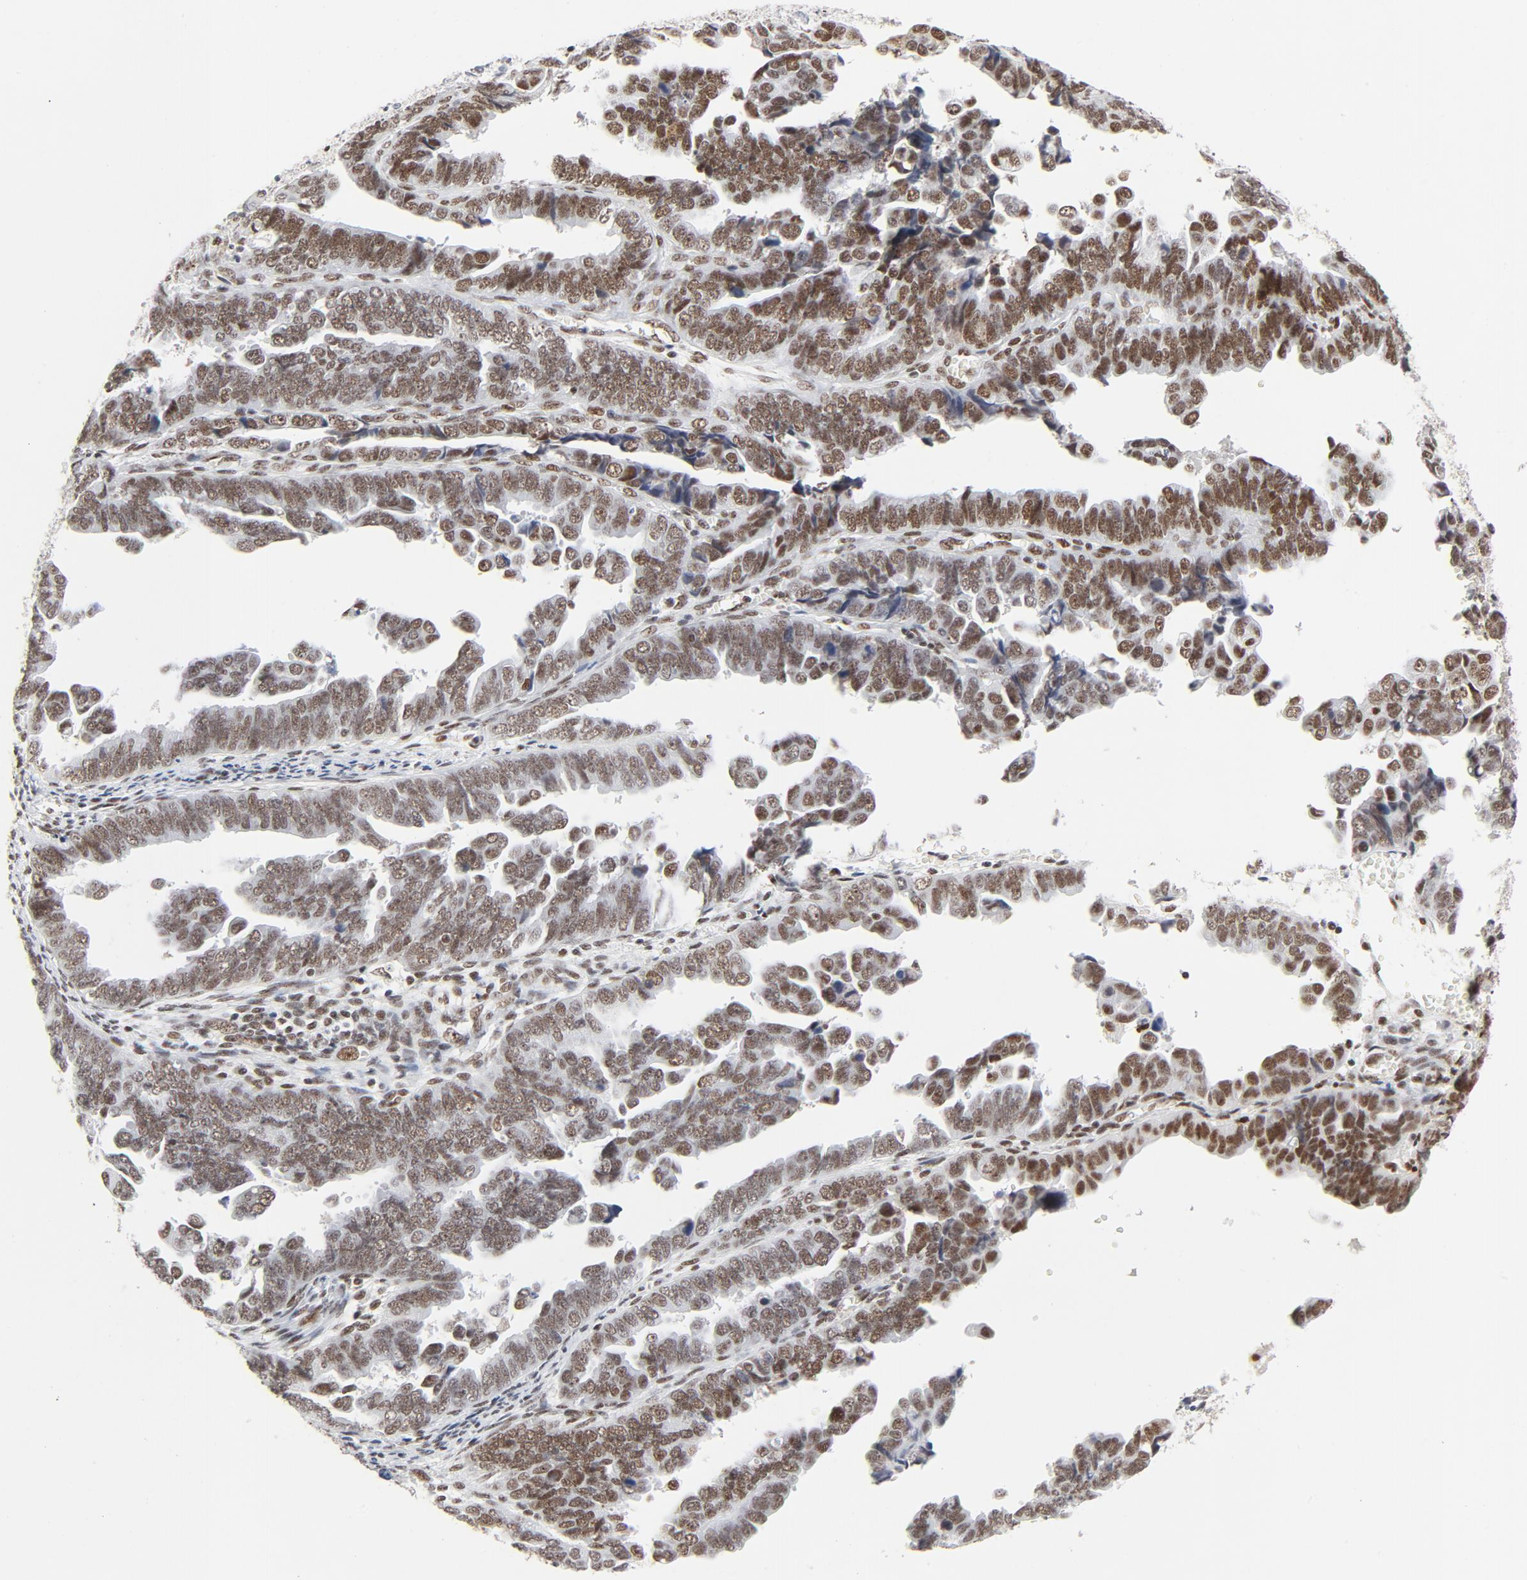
{"staining": {"intensity": "moderate", "quantity": ">75%", "location": "nuclear"}, "tissue": "endometrial cancer", "cell_type": "Tumor cells", "image_type": "cancer", "snomed": [{"axis": "morphology", "description": "Adenocarcinoma, NOS"}, {"axis": "topography", "description": "Endometrium"}], "caption": "Protein expression analysis of endometrial cancer (adenocarcinoma) reveals moderate nuclear staining in about >75% of tumor cells.", "gene": "GTF2H1", "patient": {"sex": "female", "age": 75}}